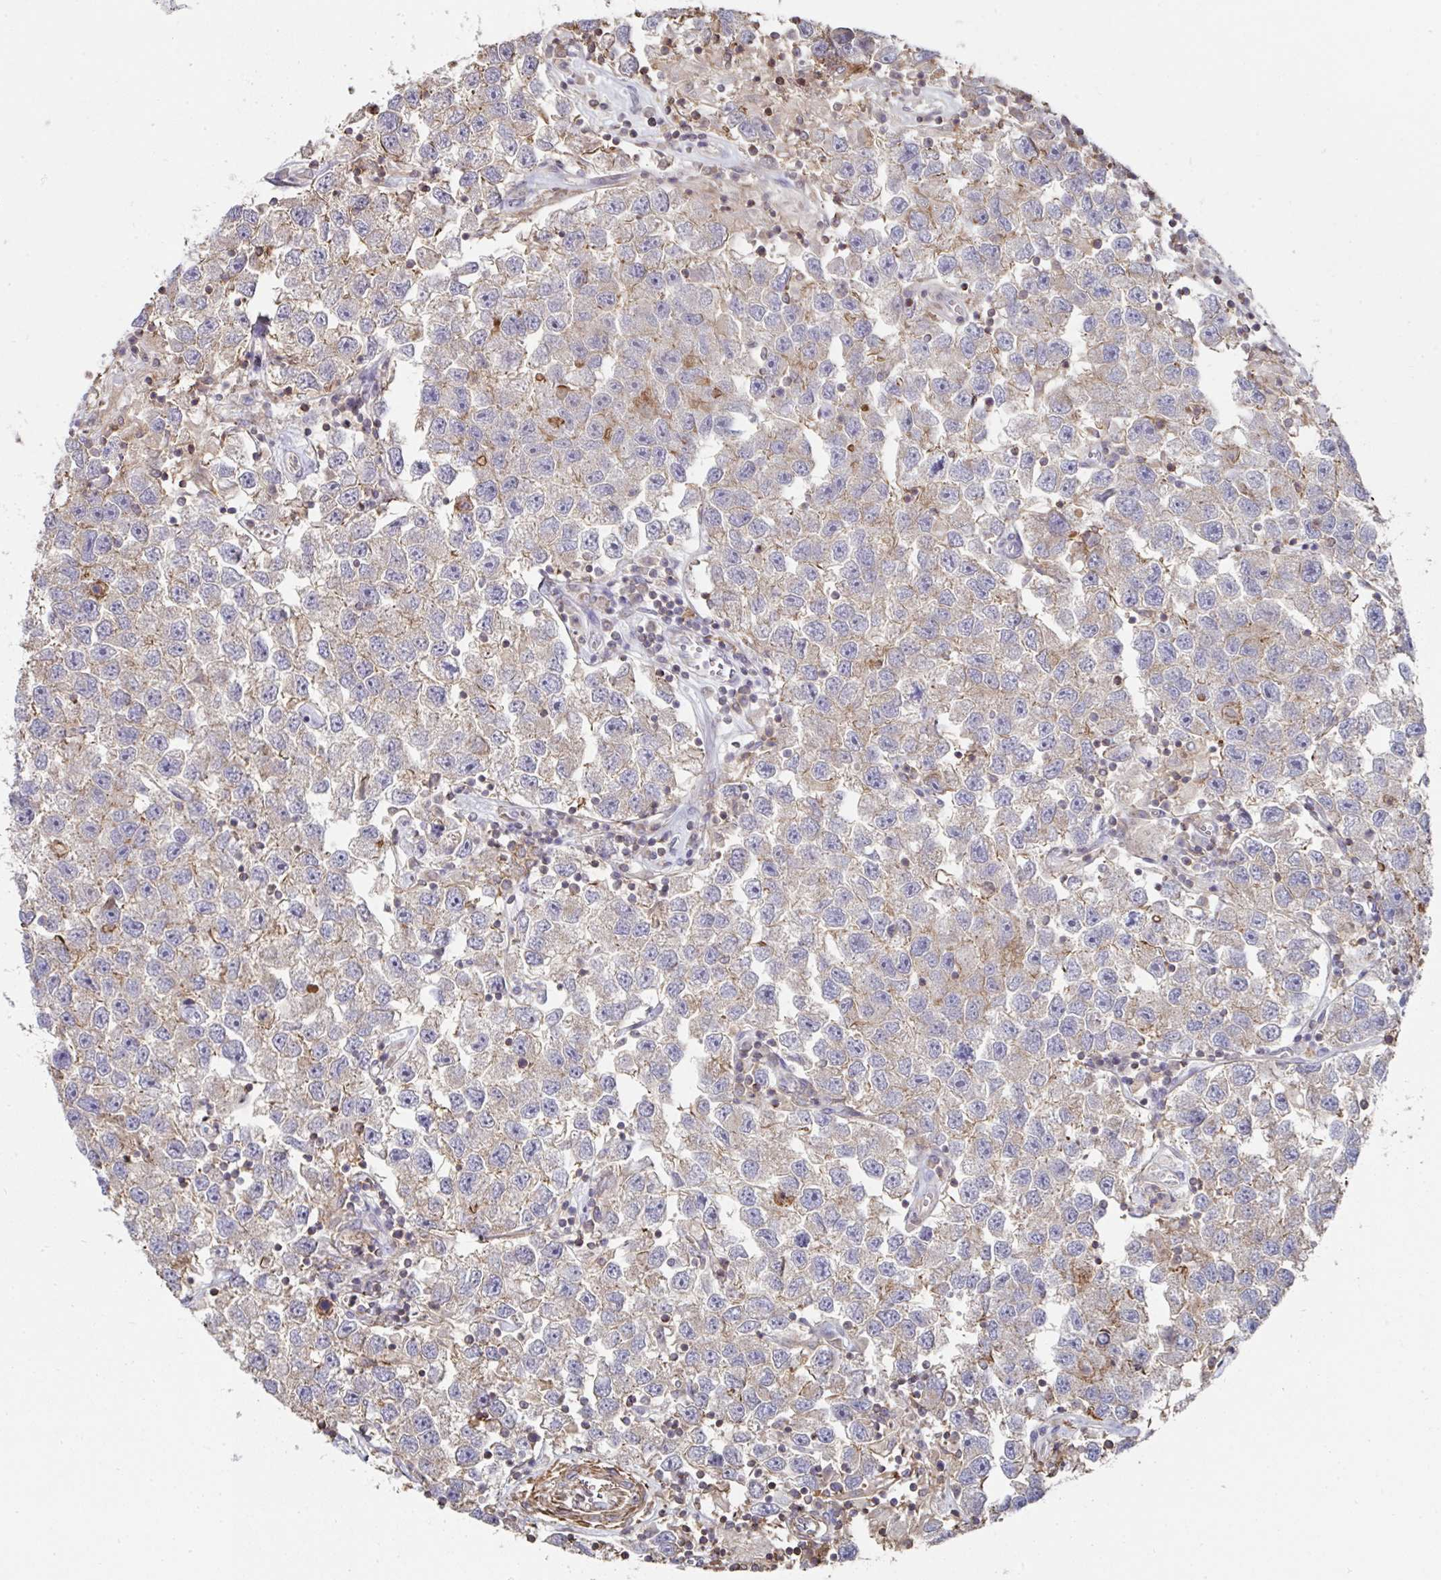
{"staining": {"intensity": "weak", "quantity": "25%-75%", "location": "cytoplasmic/membranous"}, "tissue": "testis cancer", "cell_type": "Tumor cells", "image_type": "cancer", "snomed": [{"axis": "morphology", "description": "Seminoma, NOS"}, {"axis": "topography", "description": "Testis"}], "caption": "DAB immunohistochemical staining of human testis seminoma exhibits weak cytoplasmic/membranous protein expression in approximately 25%-75% of tumor cells.", "gene": "DZANK1", "patient": {"sex": "male", "age": 26}}